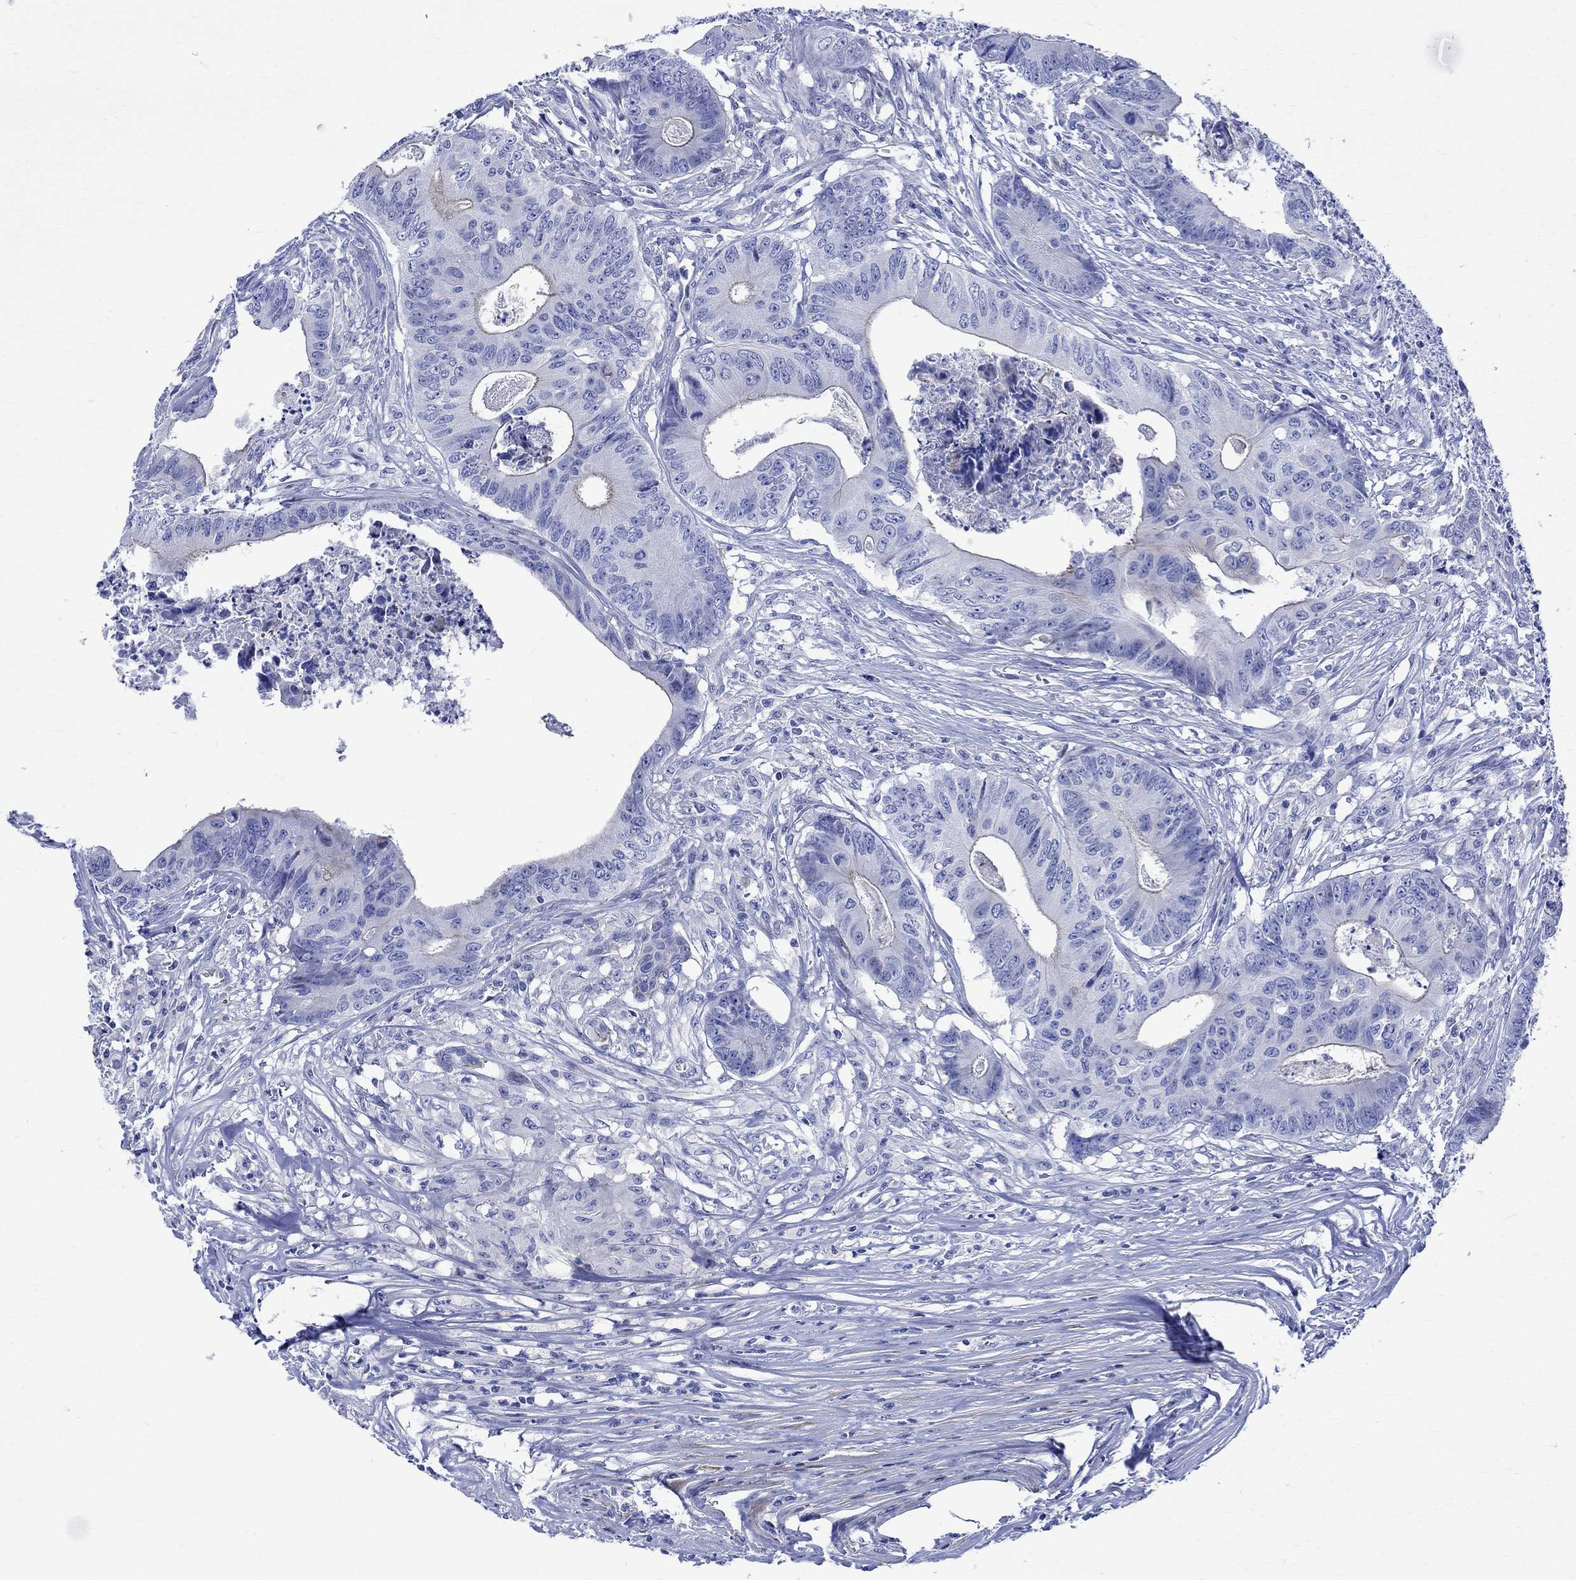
{"staining": {"intensity": "negative", "quantity": "none", "location": "none"}, "tissue": "colorectal cancer", "cell_type": "Tumor cells", "image_type": "cancer", "snomed": [{"axis": "morphology", "description": "Adenocarcinoma, NOS"}, {"axis": "topography", "description": "Colon"}], "caption": "A high-resolution photomicrograph shows immunohistochemistry (IHC) staining of adenocarcinoma (colorectal), which demonstrates no significant staining in tumor cells.", "gene": "PARVB", "patient": {"sex": "male", "age": 84}}